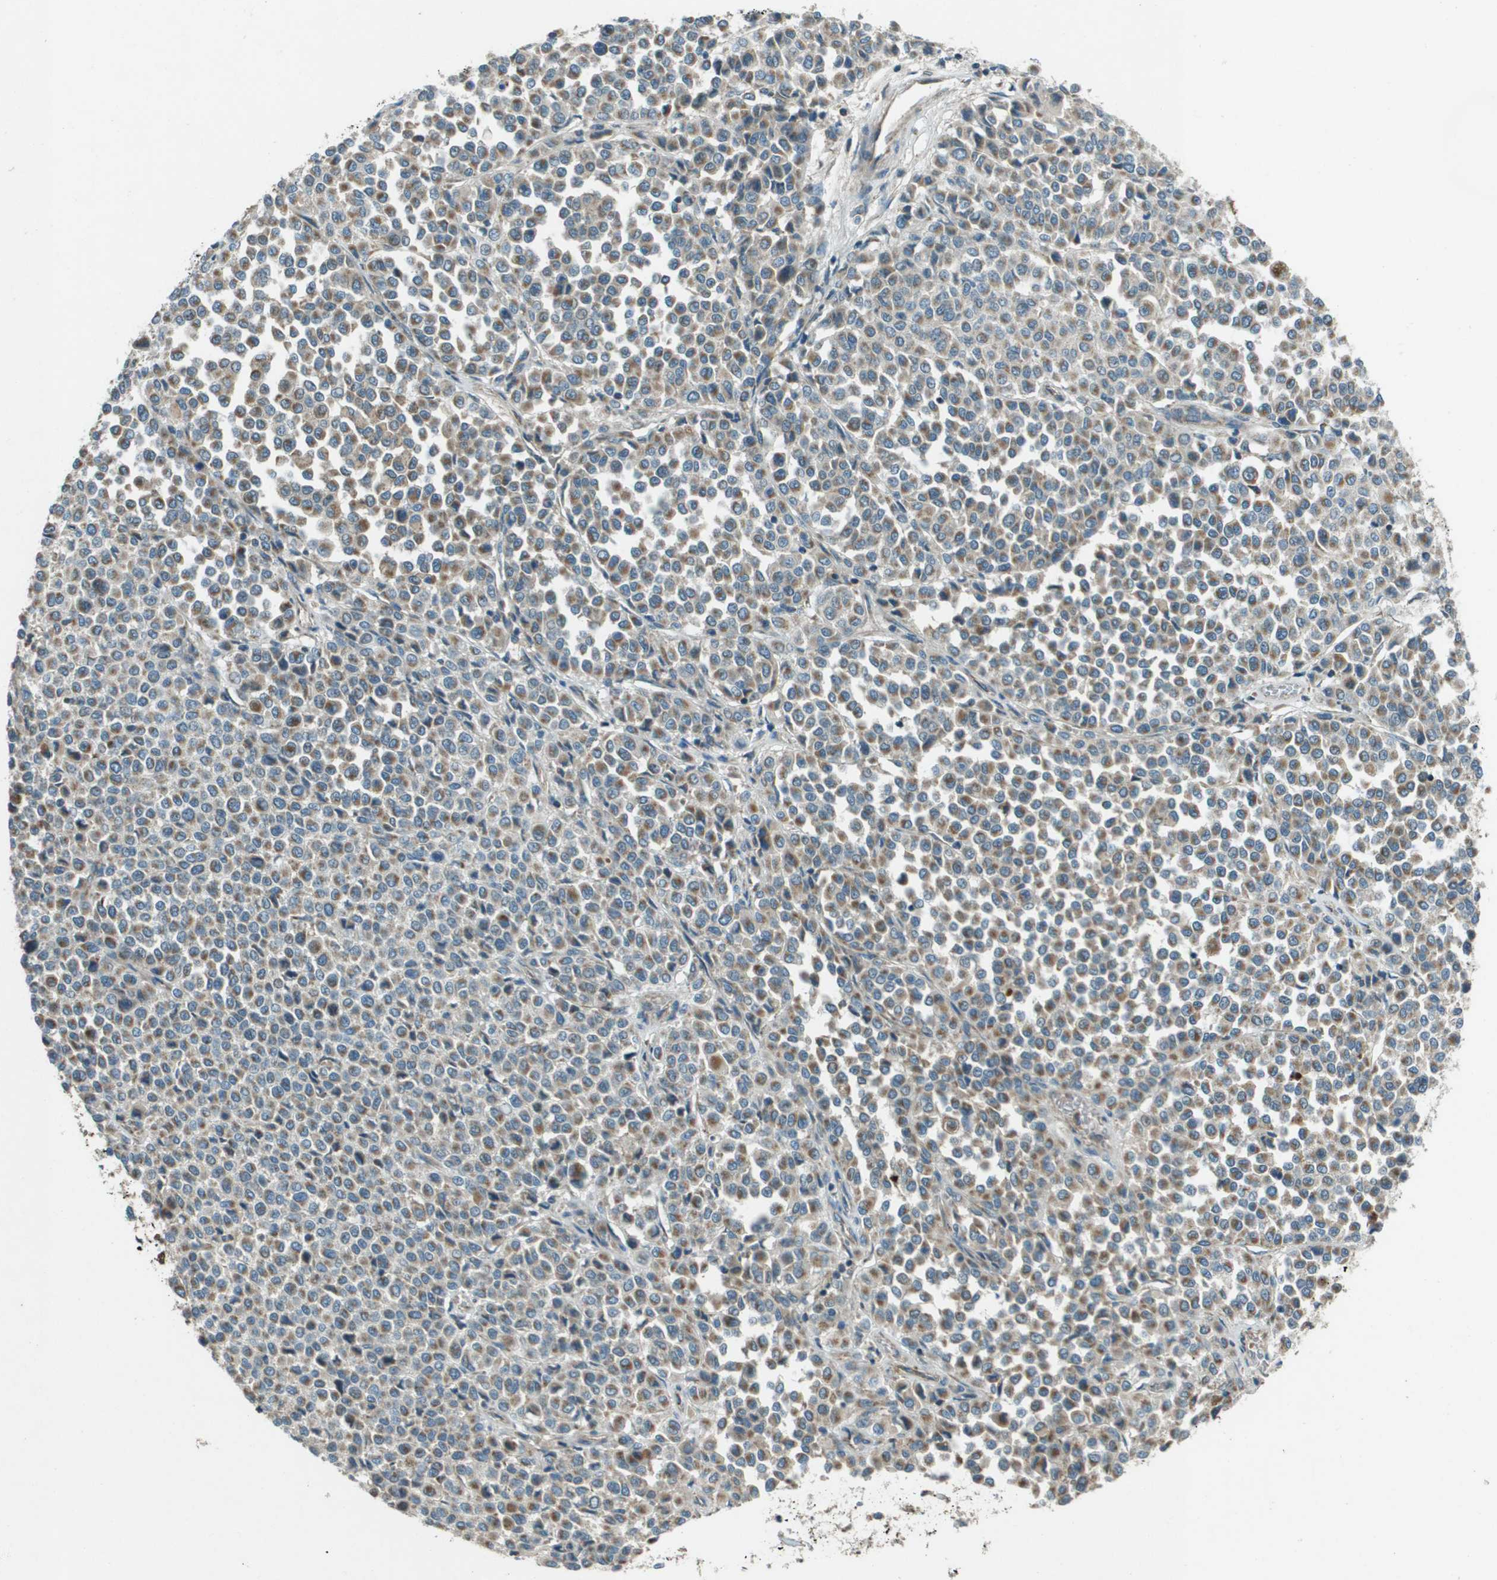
{"staining": {"intensity": "moderate", "quantity": ">75%", "location": "cytoplasmic/membranous"}, "tissue": "melanoma", "cell_type": "Tumor cells", "image_type": "cancer", "snomed": [{"axis": "morphology", "description": "Malignant melanoma, Metastatic site"}, {"axis": "topography", "description": "Pancreas"}], "caption": "Malignant melanoma (metastatic site) stained with DAB immunohistochemistry (IHC) exhibits medium levels of moderate cytoplasmic/membranous expression in approximately >75% of tumor cells. The protein is shown in brown color, while the nuclei are stained blue.", "gene": "MIGA1", "patient": {"sex": "female", "age": 30}}